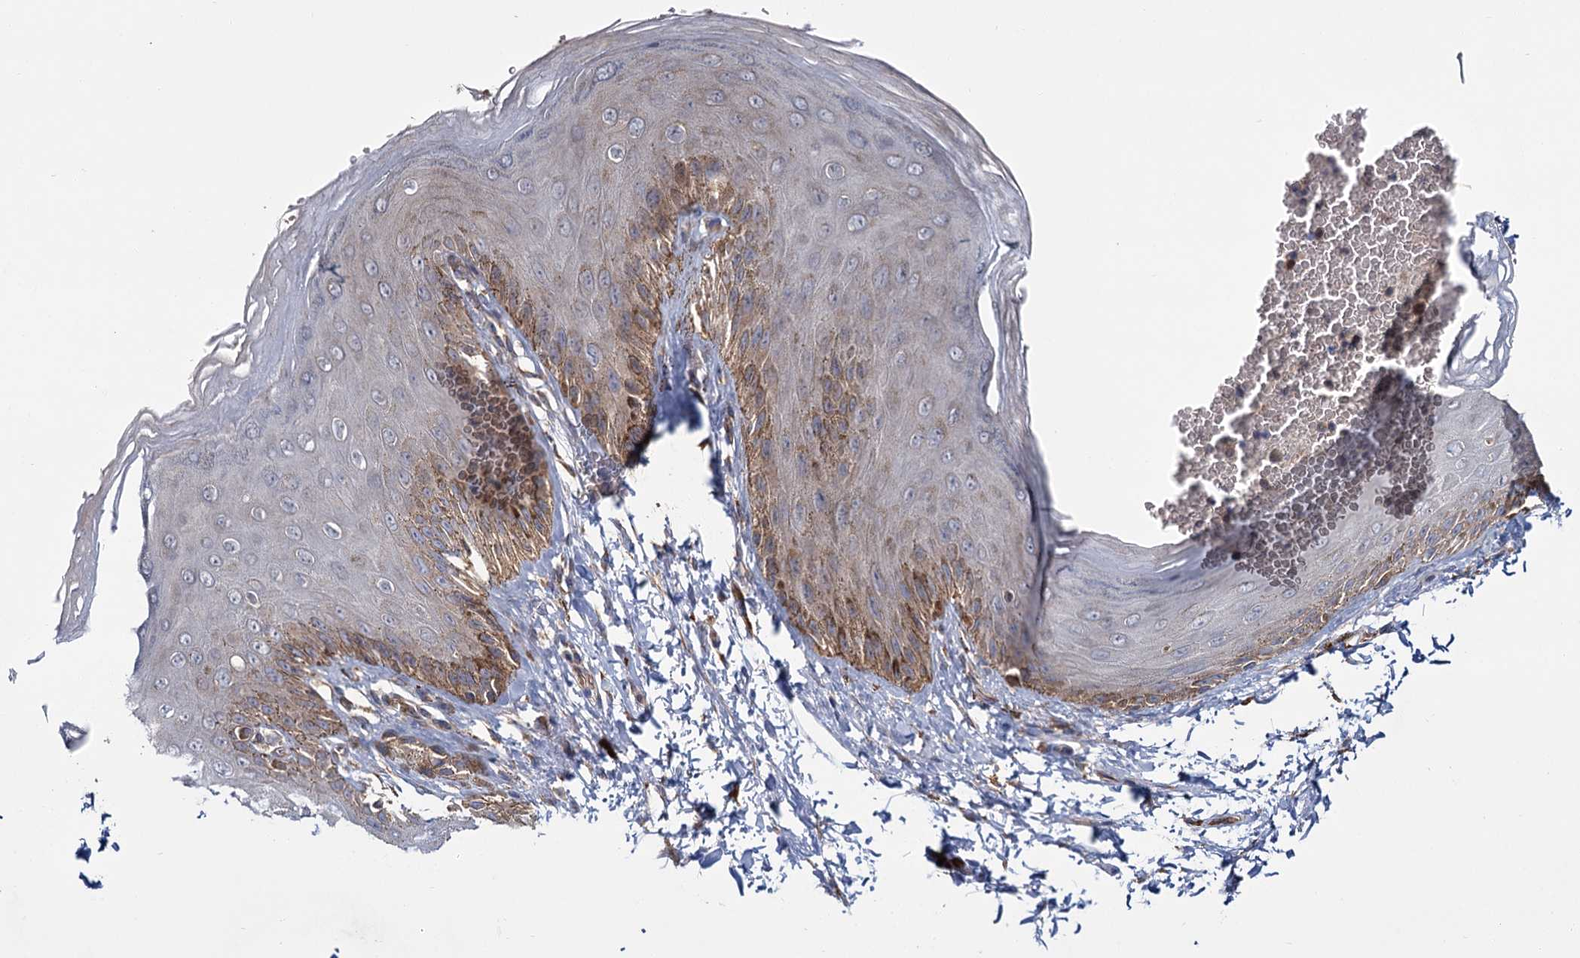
{"staining": {"intensity": "moderate", "quantity": ">75%", "location": "cytoplasmic/membranous"}, "tissue": "skin", "cell_type": "Epidermal cells", "image_type": "normal", "snomed": [{"axis": "morphology", "description": "Normal tissue, NOS"}, {"axis": "topography", "description": "Anal"}], "caption": "IHC (DAB) staining of normal human skin exhibits moderate cytoplasmic/membranous protein expression in about >75% of epidermal cells.", "gene": "MTRR", "patient": {"sex": "male", "age": 44}}